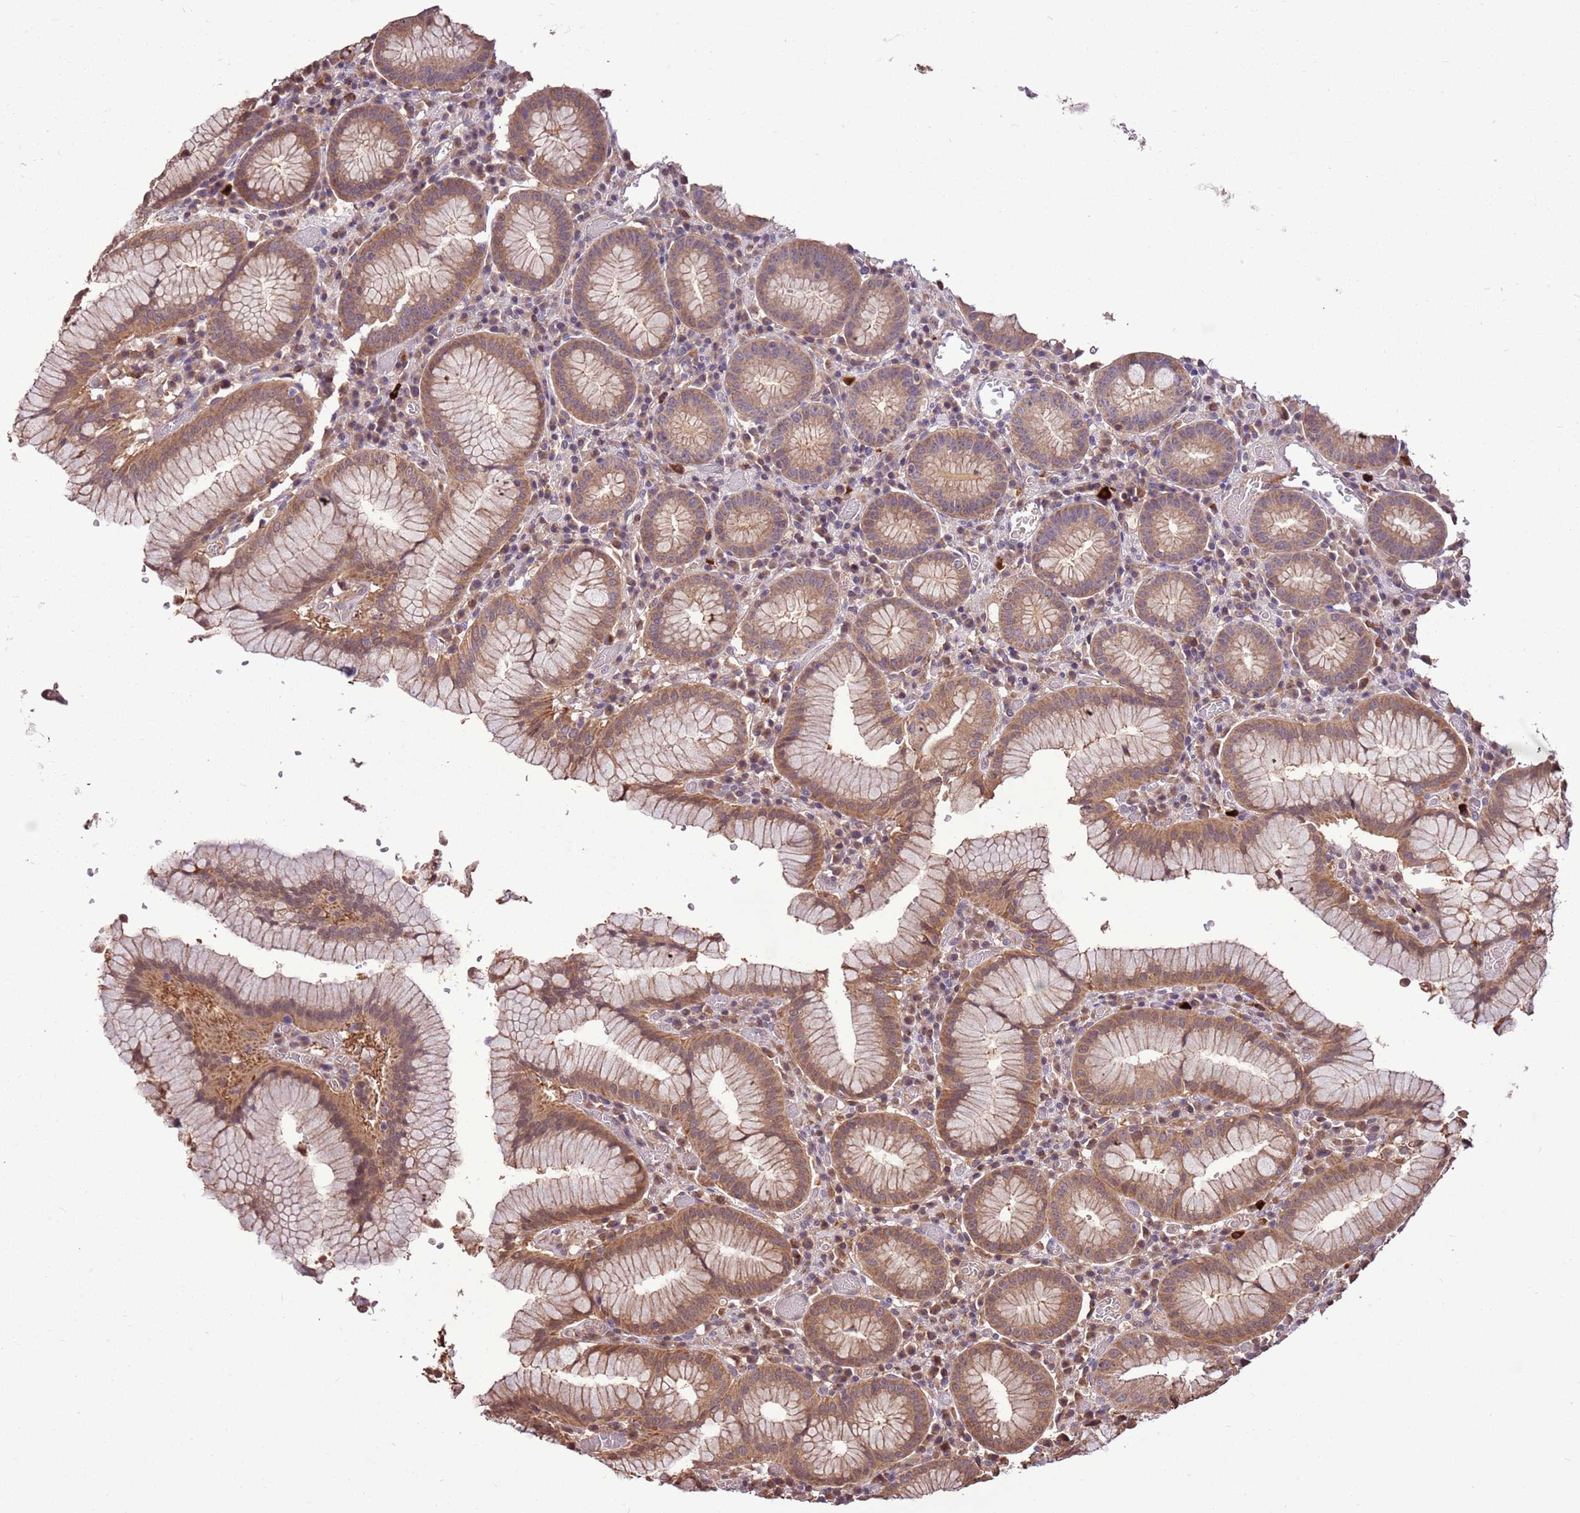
{"staining": {"intensity": "moderate", "quantity": ">75%", "location": "cytoplasmic/membranous"}, "tissue": "stomach", "cell_type": "Glandular cells", "image_type": "normal", "snomed": [{"axis": "morphology", "description": "Normal tissue, NOS"}, {"axis": "topography", "description": "Stomach"}], "caption": "Brown immunohistochemical staining in unremarkable stomach reveals moderate cytoplasmic/membranous staining in about >75% of glandular cells. (Stains: DAB in brown, nuclei in blue, Microscopy: brightfield microscopy at high magnification).", "gene": "BBS5", "patient": {"sex": "male", "age": 55}}